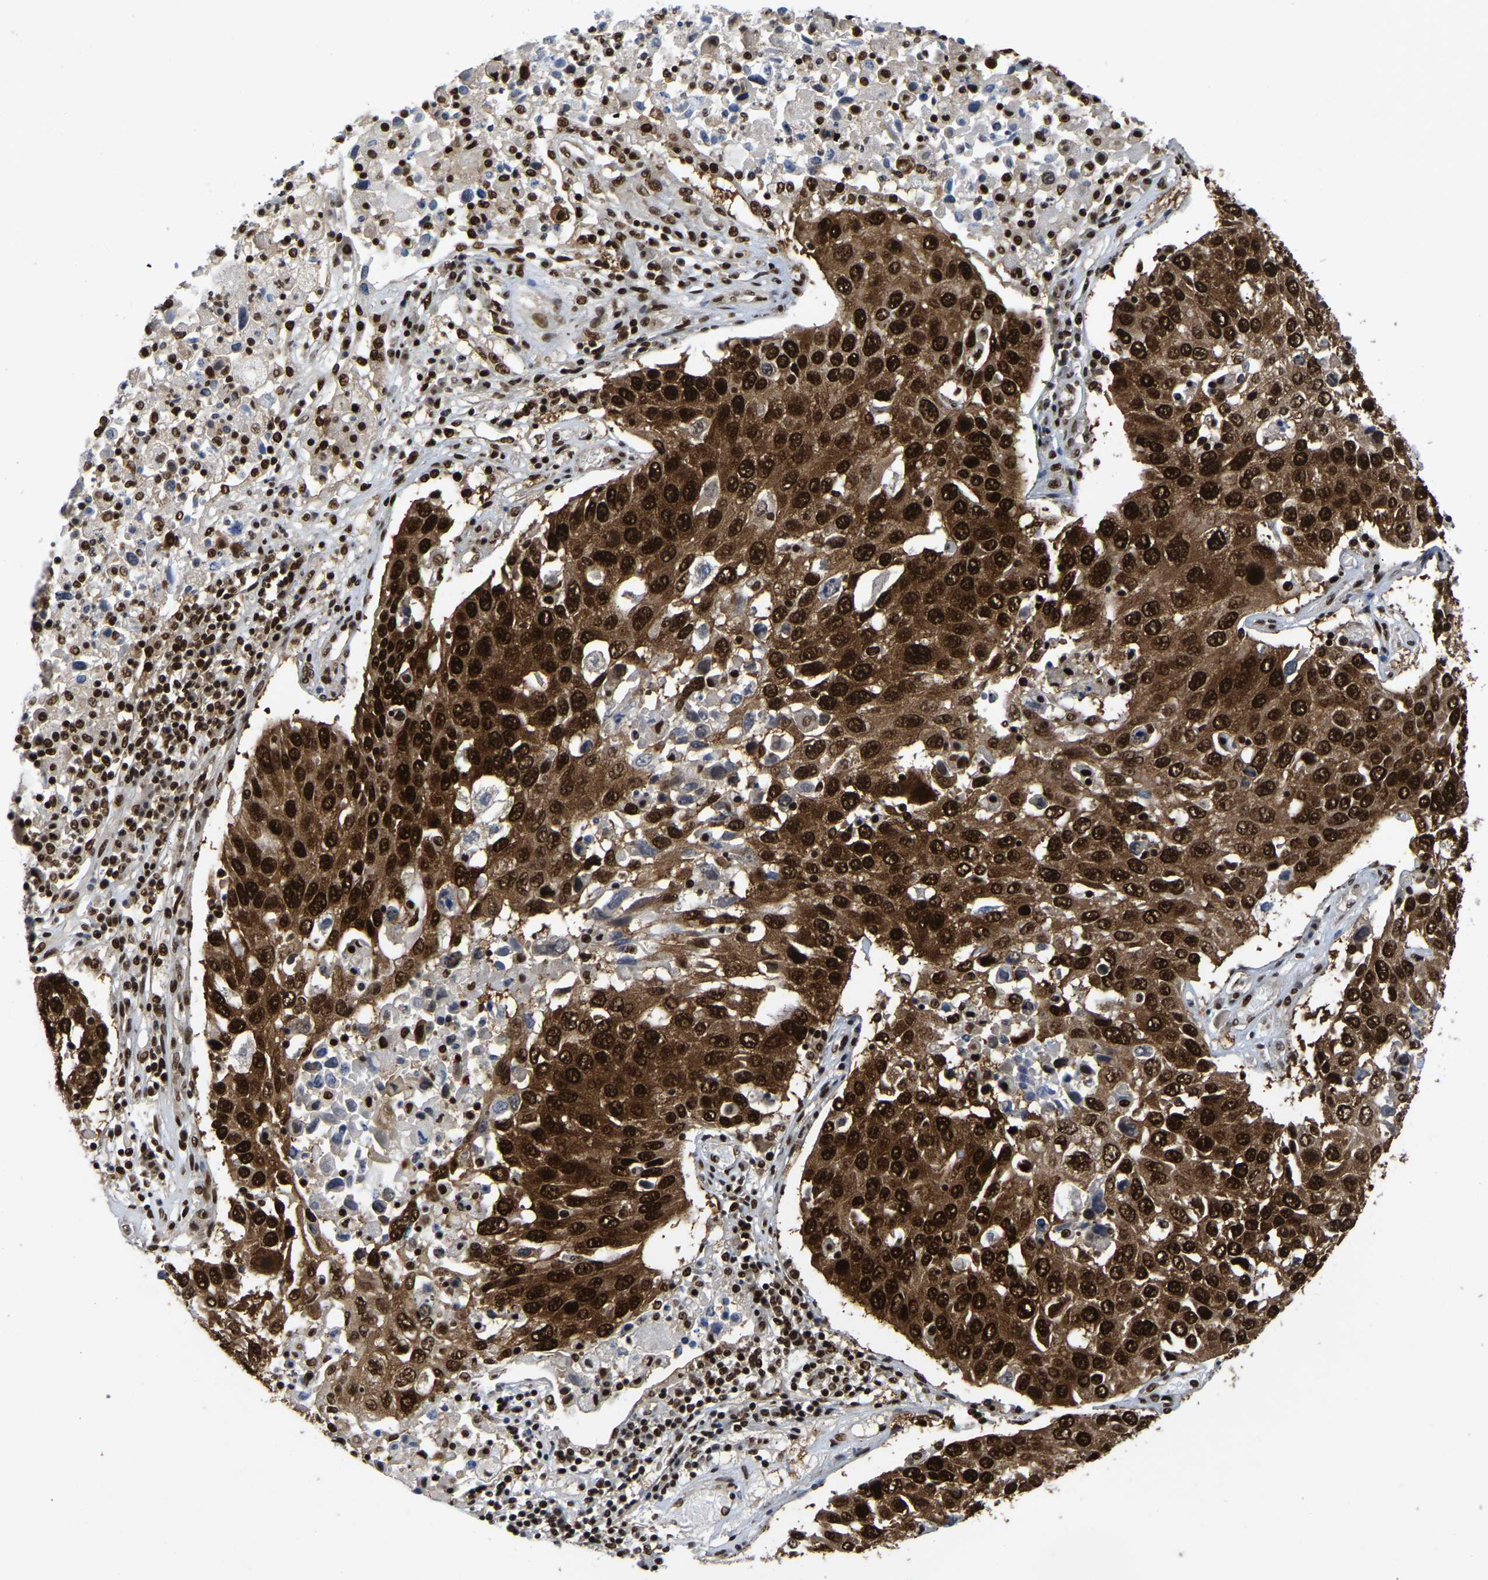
{"staining": {"intensity": "strong", "quantity": ">75%", "location": "cytoplasmic/membranous,nuclear"}, "tissue": "lung cancer", "cell_type": "Tumor cells", "image_type": "cancer", "snomed": [{"axis": "morphology", "description": "Squamous cell carcinoma, NOS"}, {"axis": "topography", "description": "Lung"}], "caption": "DAB immunohistochemical staining of lung cancer demonstrates strong cytoplasmic/membranous and nuclear protein positivity in approximately >75% of tumor cells. The protein is stained brown, and the nuclei are stained in blue (DAB IHC with brightfield microscopy, high magnification).", "gene": "TBL1XR1", "patient": {"sex": "male", "age": 65}}